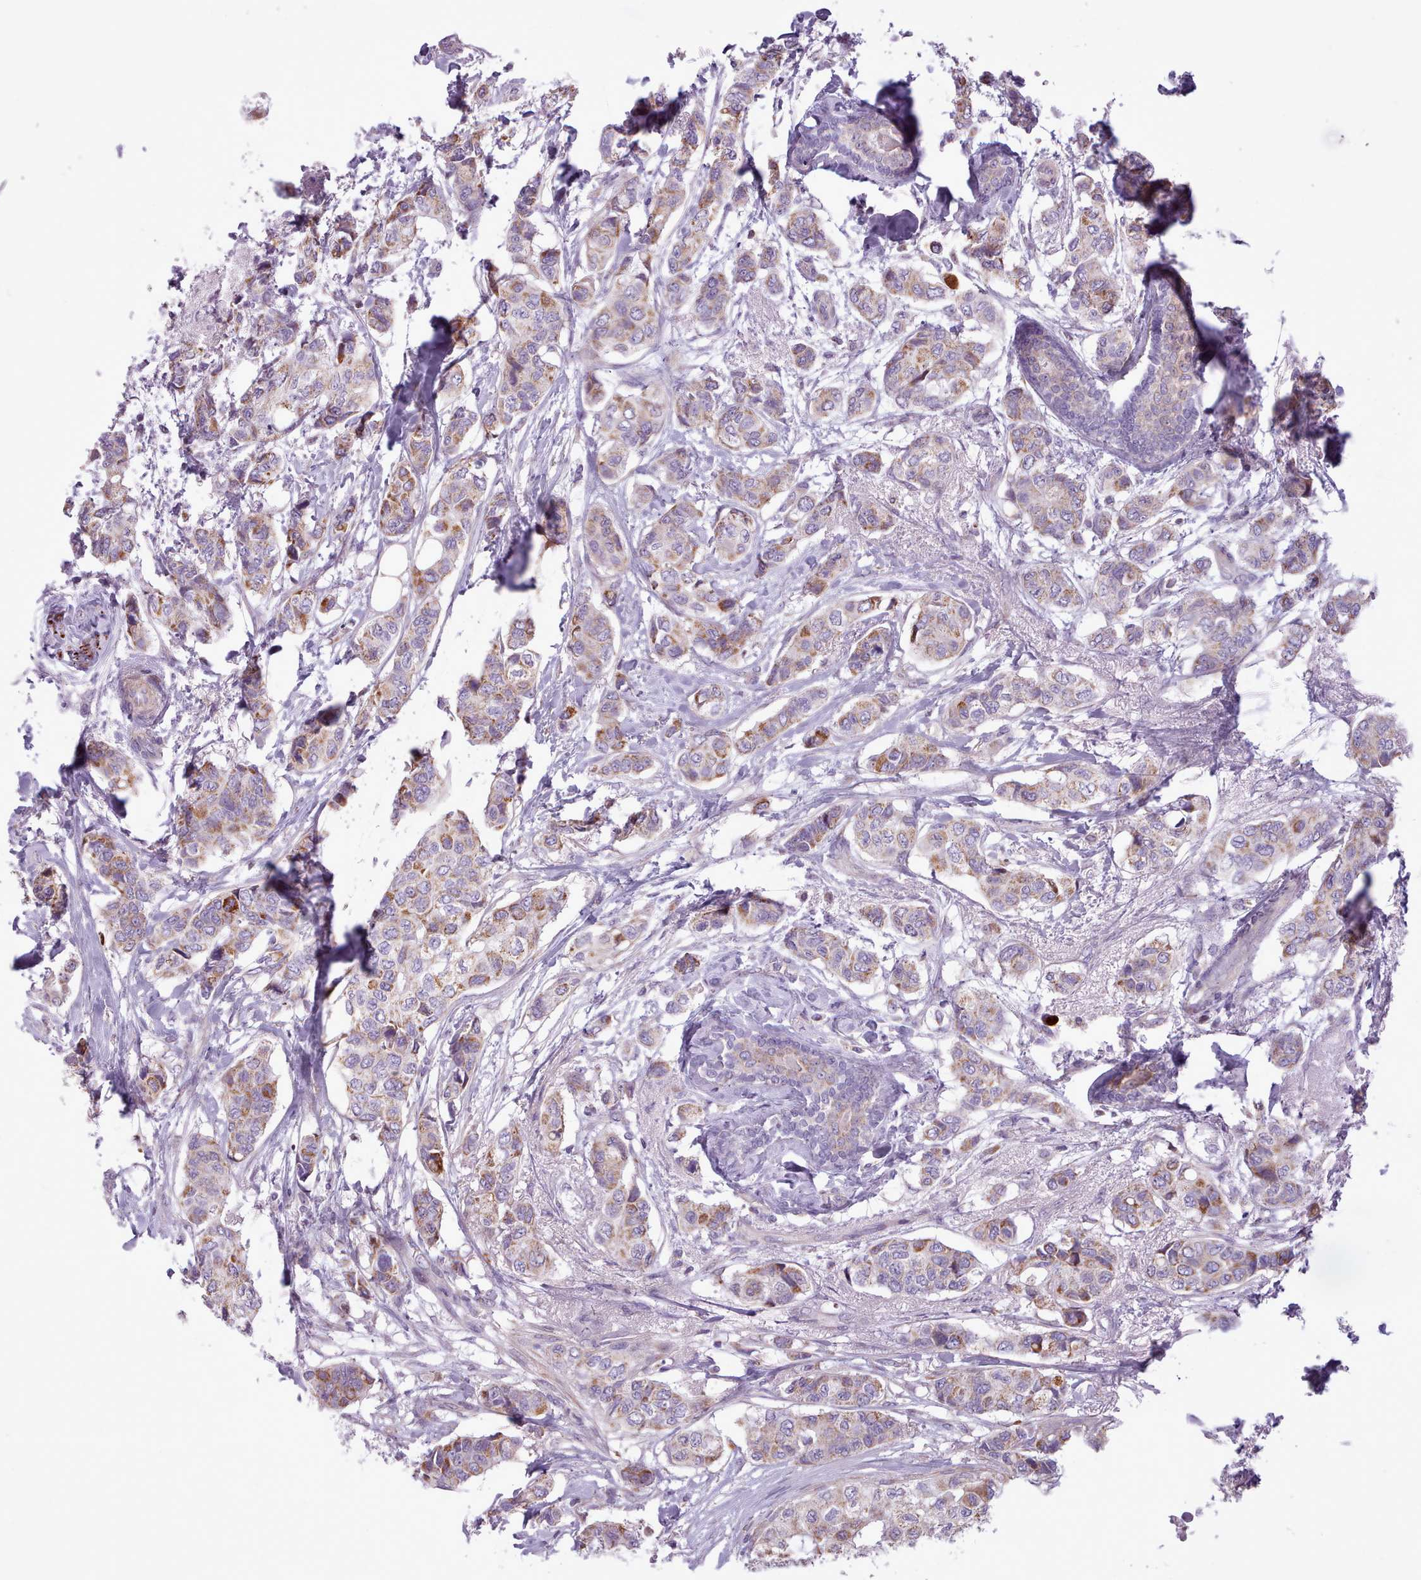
{"staining": {"intensity": "moderate", "quantity": "<25%", "location": "cytoplasmic/membranous"}, "tissue": "breast cancer", "cell_type": "Tumor cells", "image_type": "cancer", "snomed": [{"axis": "morphology", "description": "Lobular carcinoma"}, {"axis": "topography", "description": "Breast"}], "caption": "Breast cancer (lobular carcinoma) tissue shows moderate cytoplasmic/membranous staining in approximately <25% of tumor cells", "gene": "AVL9", "patient": {"sex": "female", "age": 51}}